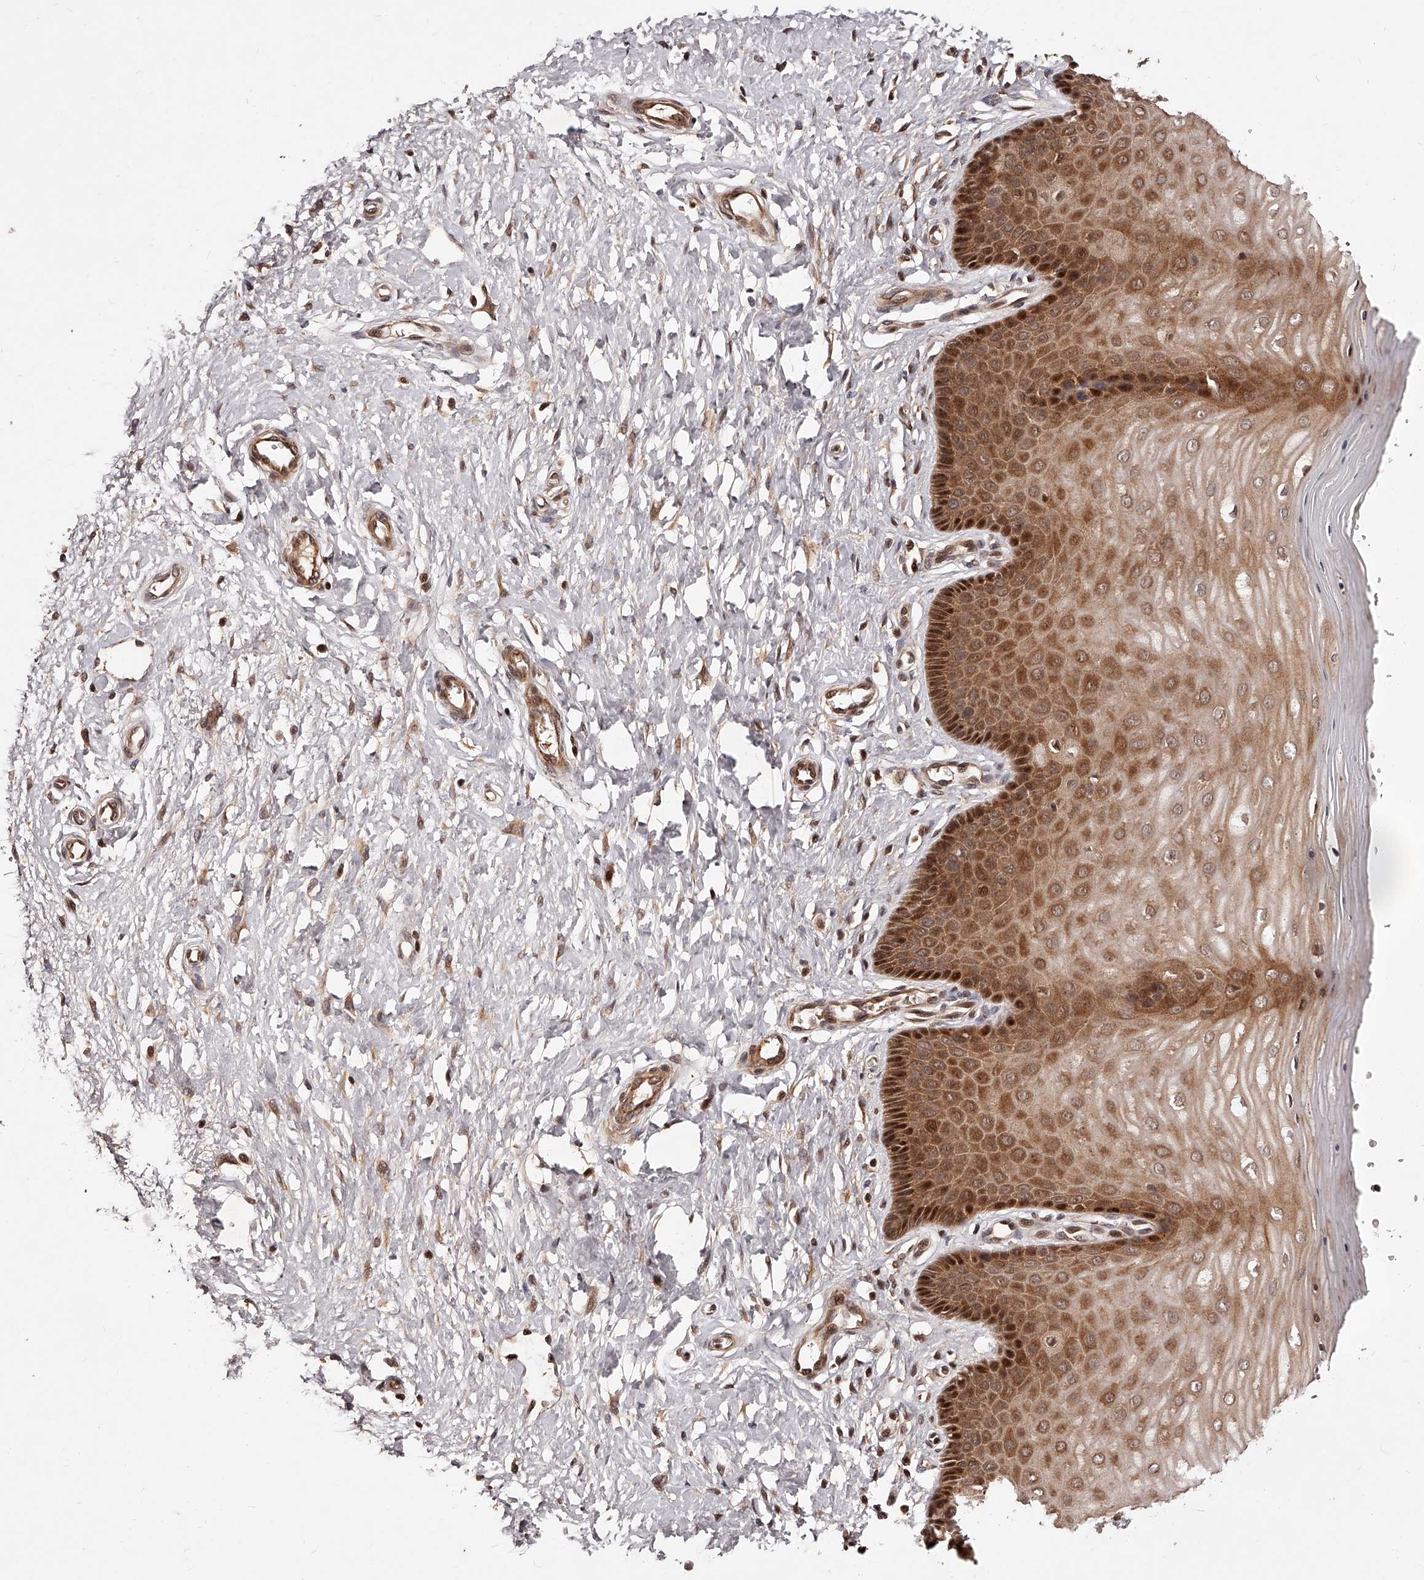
{"staining": {"intensity": "moderate", "quantity": "25%-75%", "location": "cytoplasmic/membranous,nuclear"}, "tissue": "cervix", "cell_type": "Glandular cells", "image_type": "normal", "snomed": [{"axis": "morphology", "description": "Normal tissue, NOS"}, {"axis": "topography", "description": "Cervix"}], "caption": "Moderate cytoplasmic/membranous,nuclear protein positivity is appreciated in about 25%-75% of glandular cells in cervix. The staining is performed using DAB (3,3'-diaminobenzidine) brown chromogen to label protein expression. The nuclei are counter-stained blue using hematoxylin.", "gene": "CUL7", "patient": {"sex": "female", "age": 55}}